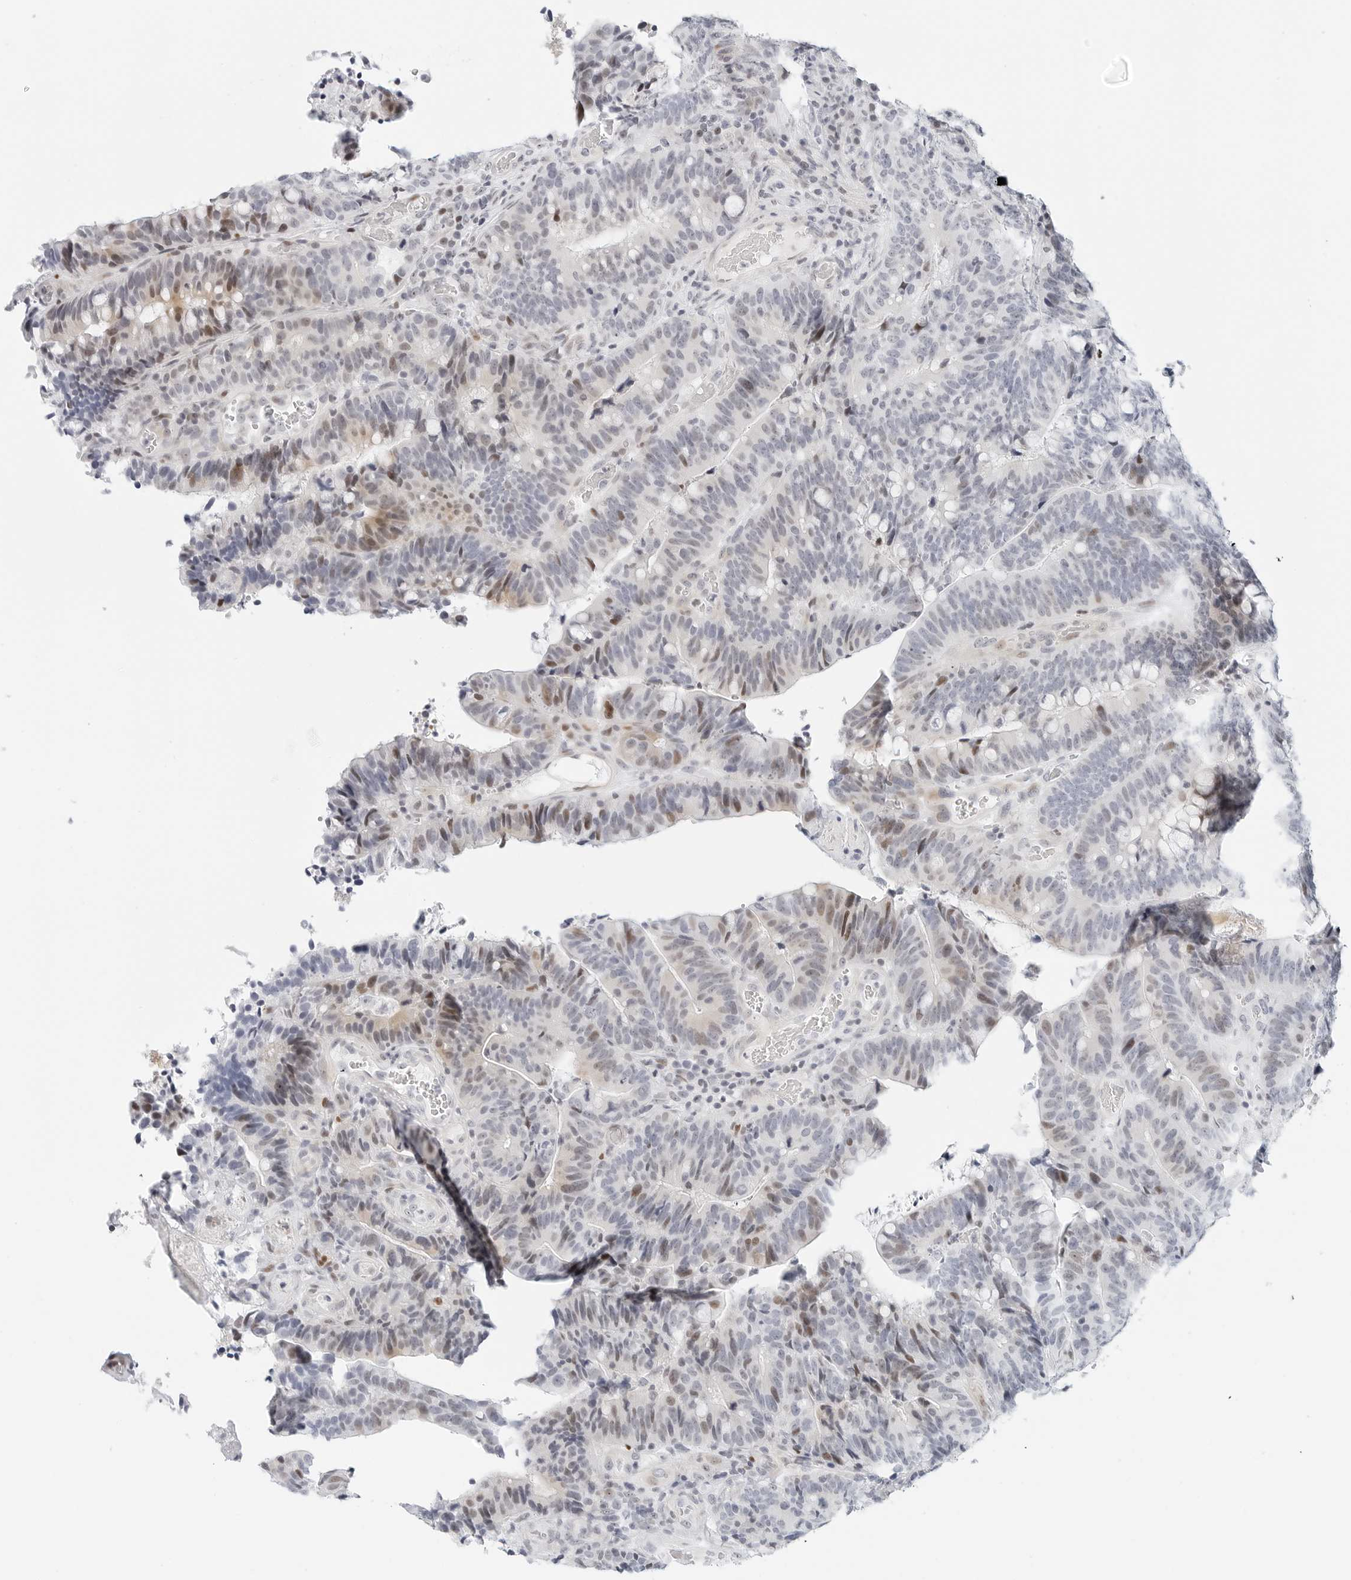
{"staining": {"intensity": "moderate", "quantity": "<25%", "location": "nuclear"}, "tissue": "colorectal cancer", "cell_type": "Tumor cells", "image_type": "cancer", "snomed": [{"axis": "morphology", "description": "Adenocarcinoma, NOS"}, {"axis": "topography", "description": "Colon"}], "caption": "IHC micrograph of neoplastic tissue: human colorectal cancer stained using immunohistochemistry demonstrates low levels of moderate protein expression localized specifically in the nuclear of tumor cells, appearing as a nuclear brown color.", "gene": "NTMT2", "patient": {"sex": "female", "age": 66}}